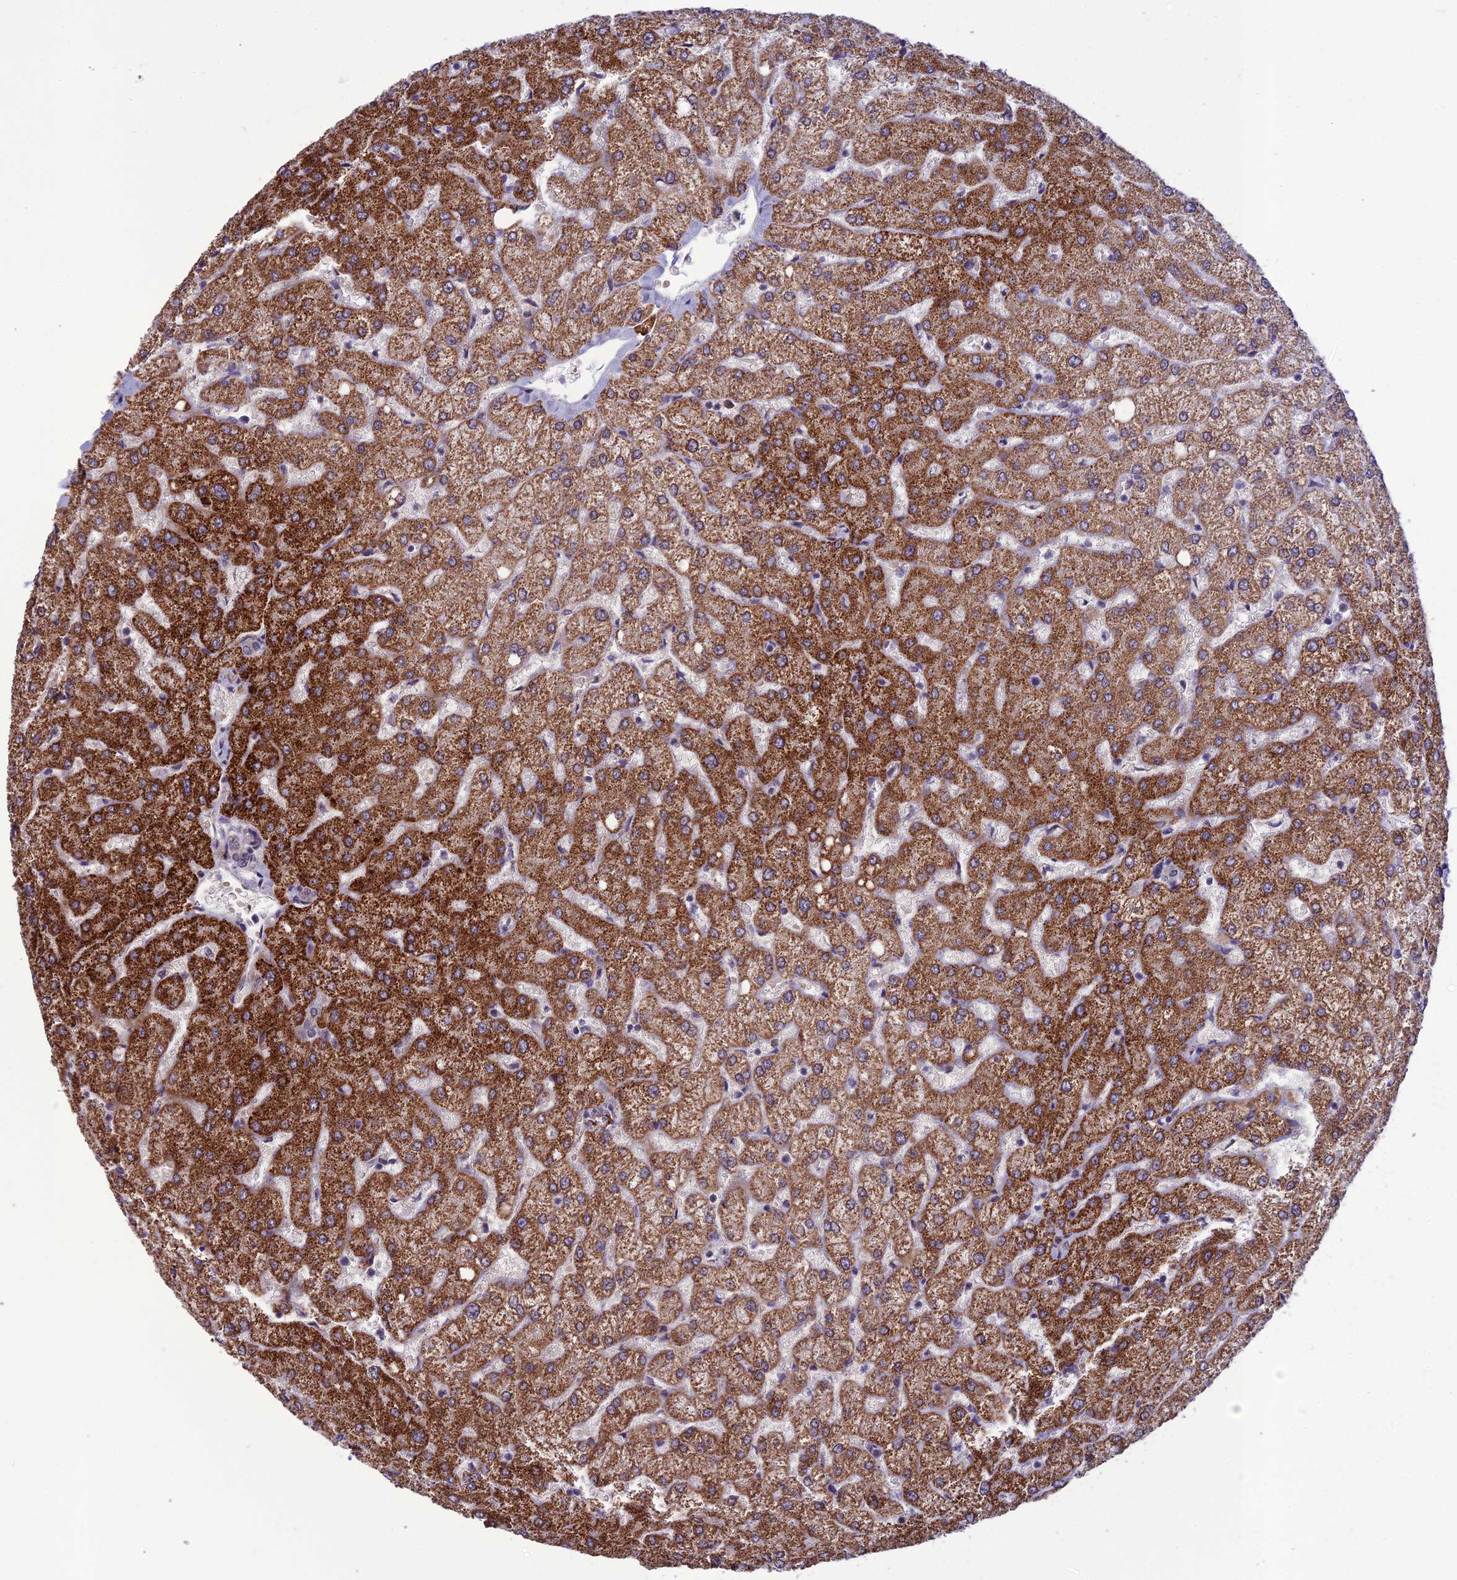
{"staining": {"intensity": "negative", "quantity": "none", "location": "none"}, "tissue": "liver", "cell_type": "Cholangiocytes", "image_type": "normal", "snomed": [{"axis": "morphology", "description": "Normal tissue, NOS"}, {"axis": "topography", "description": "Liver"}], "caption": "Protein analysis of unremarkable liver shows no significant expression in cholangiocytes. (DAB (3,3'-diaminobenzidine) immunohistochemistry (IHC), high magnification).", "gene": "FBRS", "patient": {"sex": "female", "age": 54}}